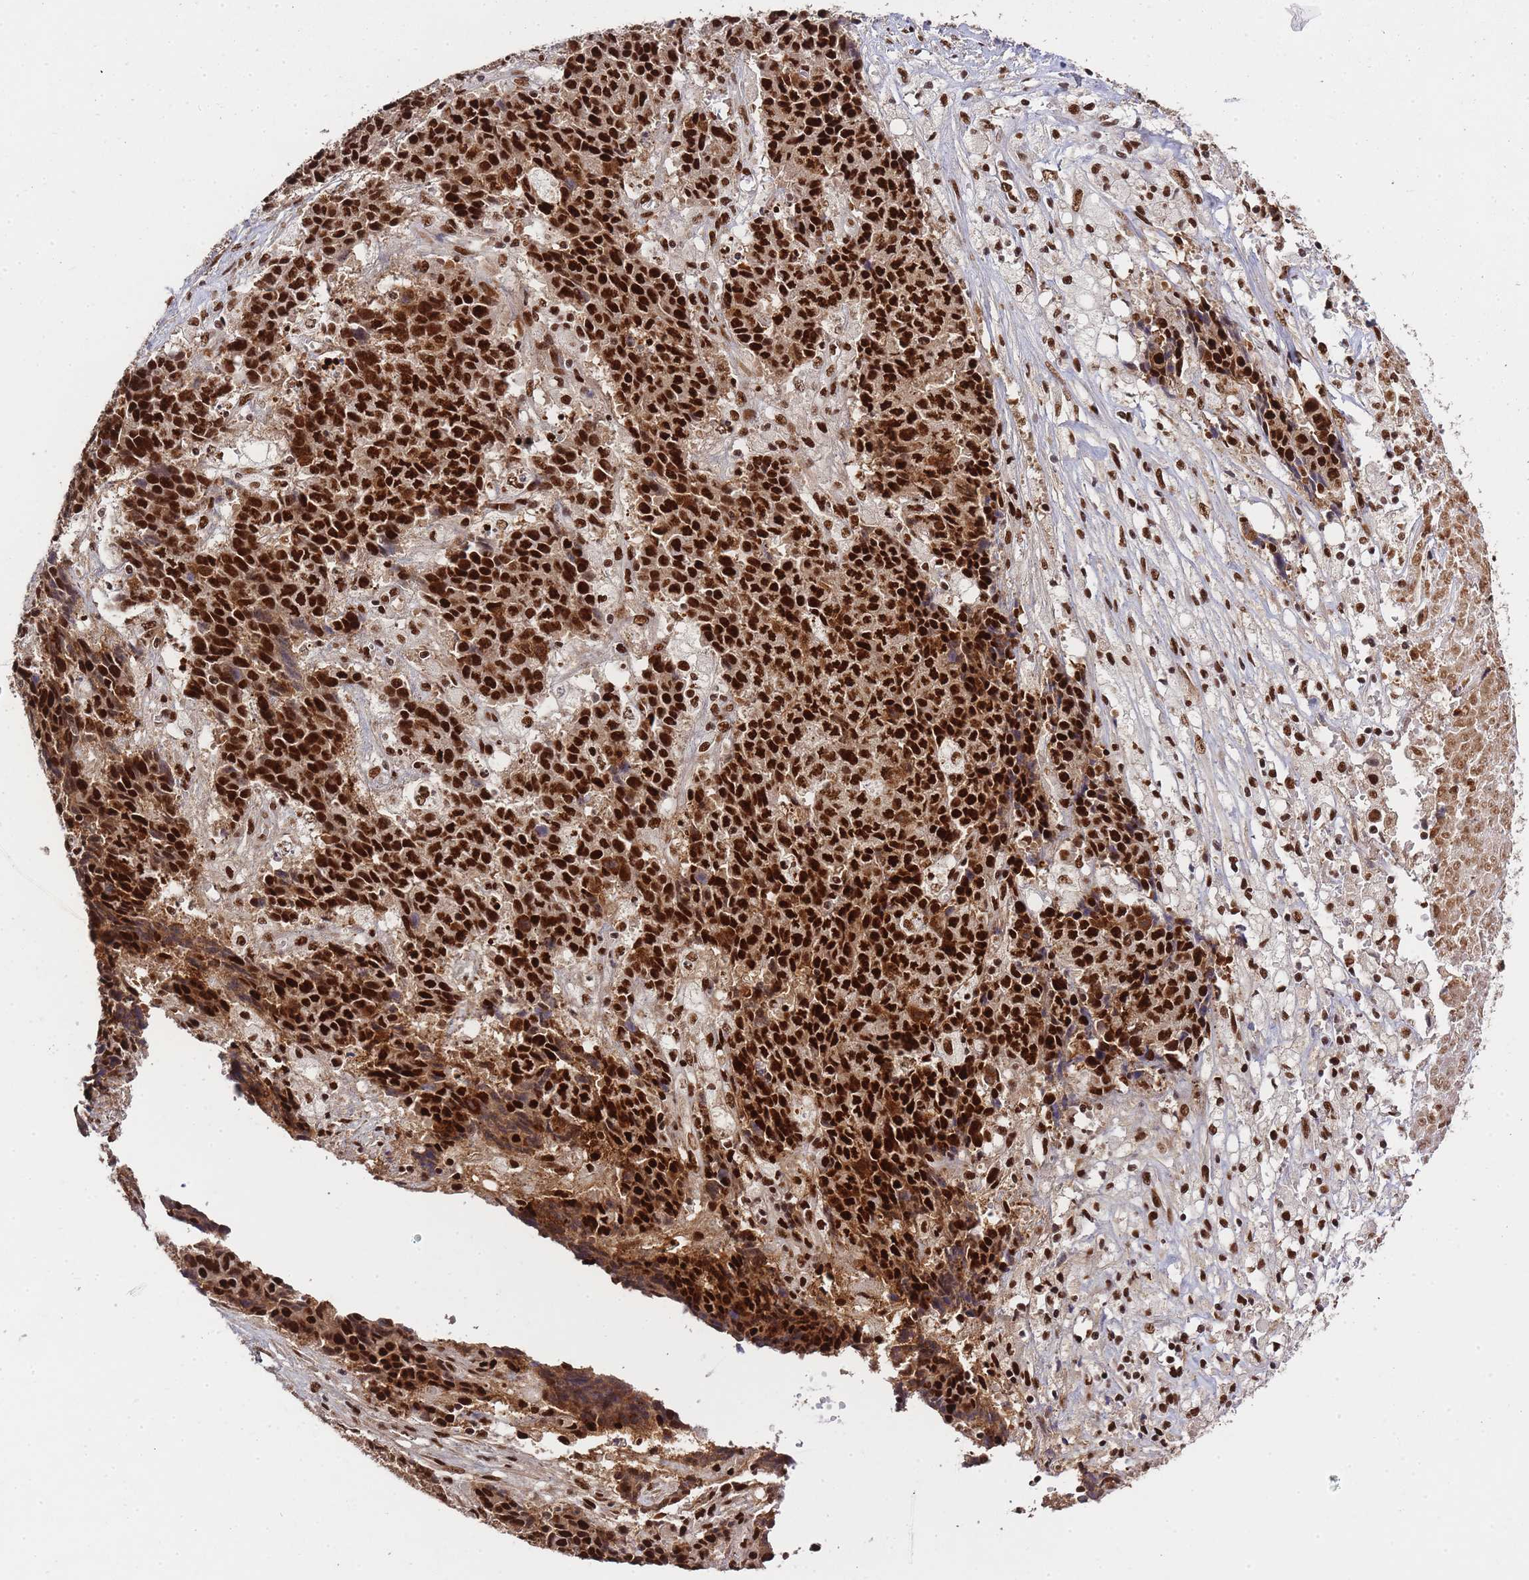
{"staining": {"intensity": "strong", "quantity": ">75%", "location": "nuclear"}, "tissue": "ovarian cancer", "cell_type": "Tumor cells", "image_type": "cancer", "snomed": [{"axis": "morphology", "description": "Carcinoma, endometroid"}, {"axis": "topography", "description": "Ovary"}], "caption": "IHC micrograph of ovarian cancer stained for a protein (brown), which reveals high levels of strong nuclear positivity in about >75% of tumor cells.", "gene": "PRKDC", "patient": {"sex": "female", "age": 42}}